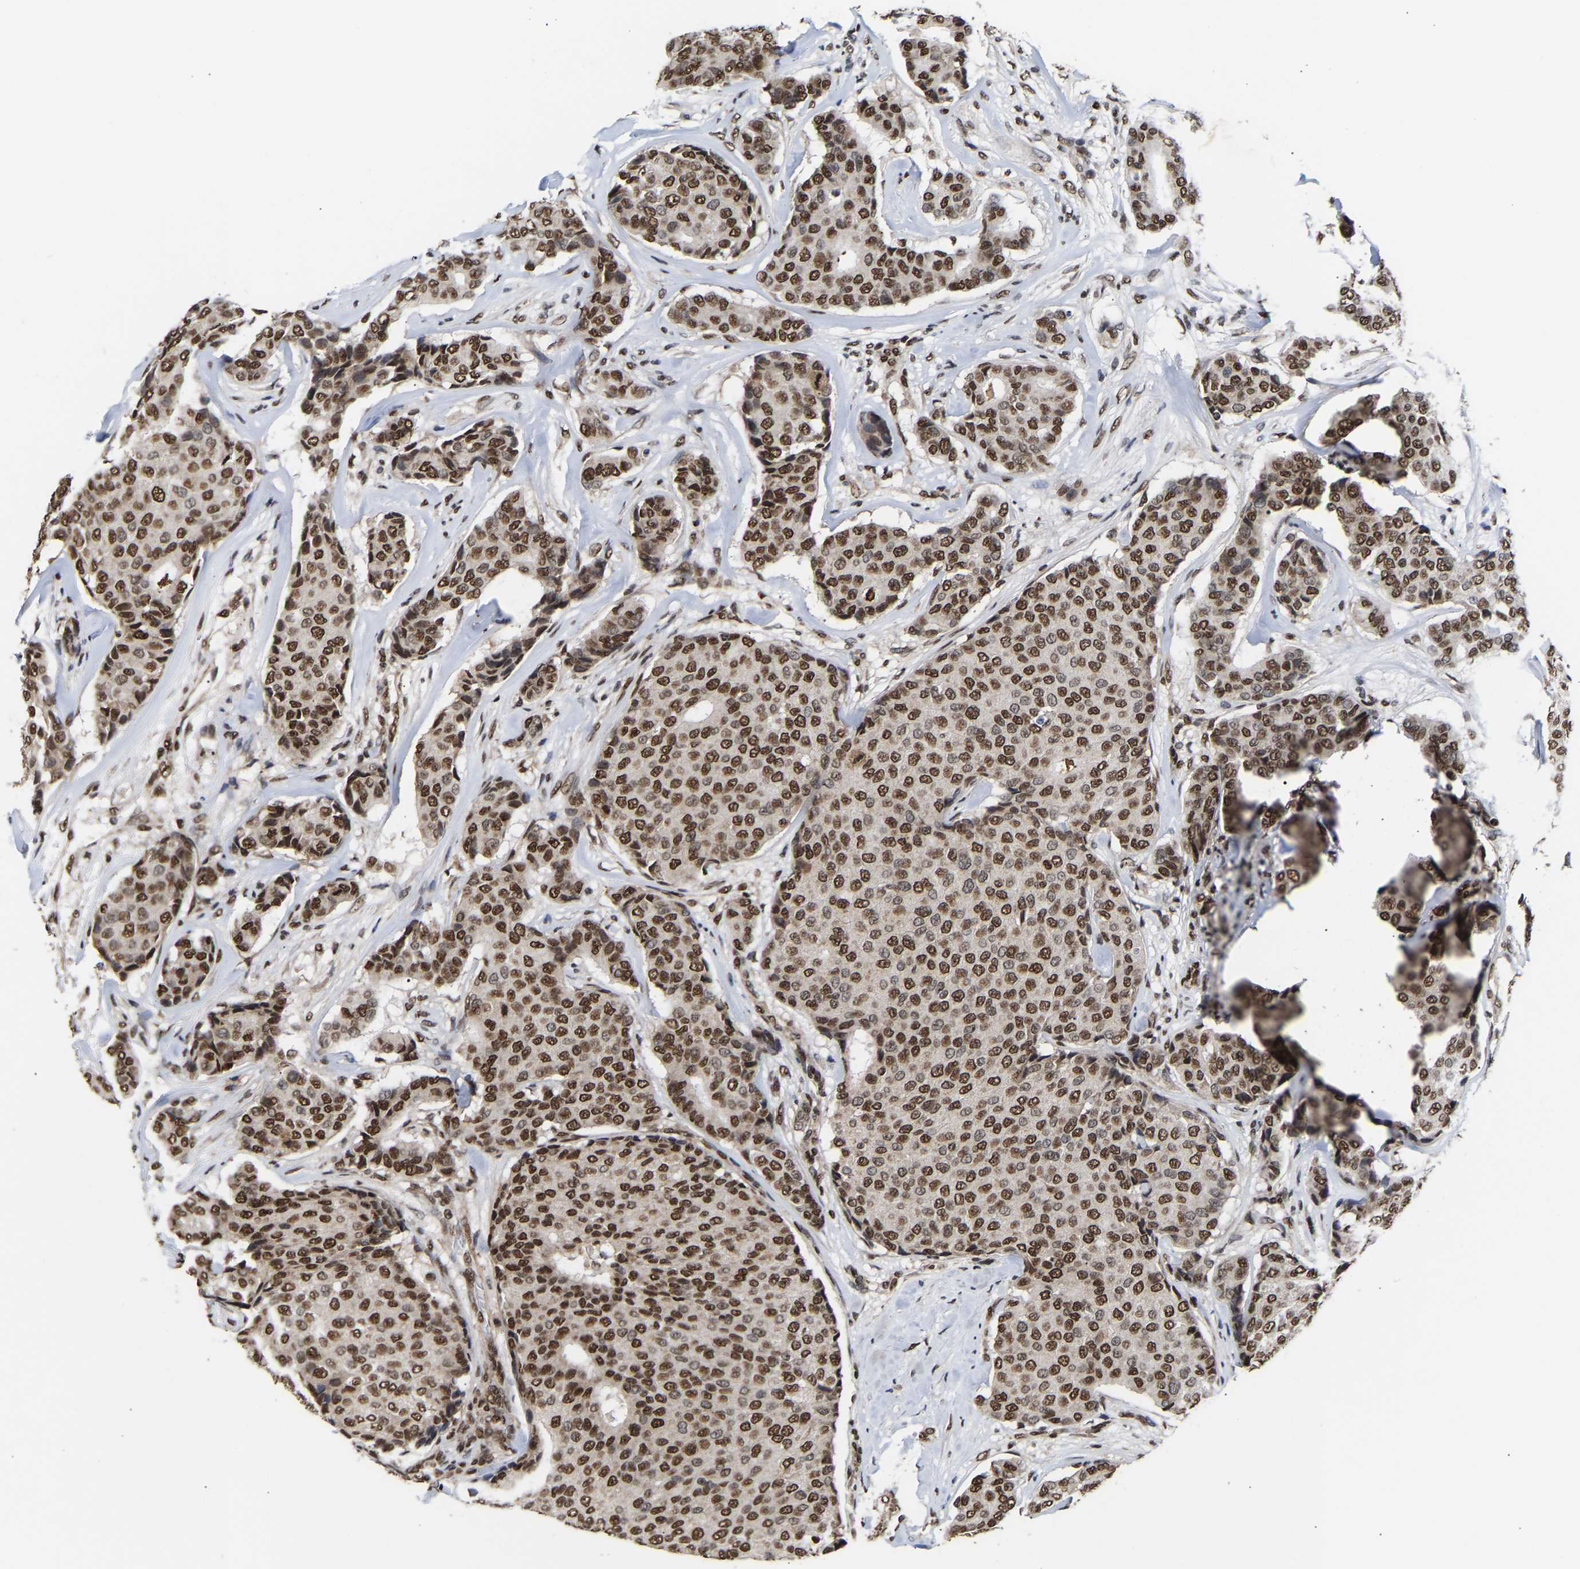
{"staining": {"intensity": "strong", "quantity": ">75%", "location": "nuclear"}, "tissue": "breast cancer", "cell_type": "Tumor cells", "image_type": "cancer", "snomed": [{"axis": "morphology", "description": "Duct carcinoma"}, {"axis": "topography", "description": "Breast"}], "caption": "This is an image of immunohistochemistry (IHC) staining of breast intraductal carcinoma, which shows strong staining in the nuclear of tumor cells.", "gene": "PSIP1", "patient": {"sex": "female", "age": 75}}